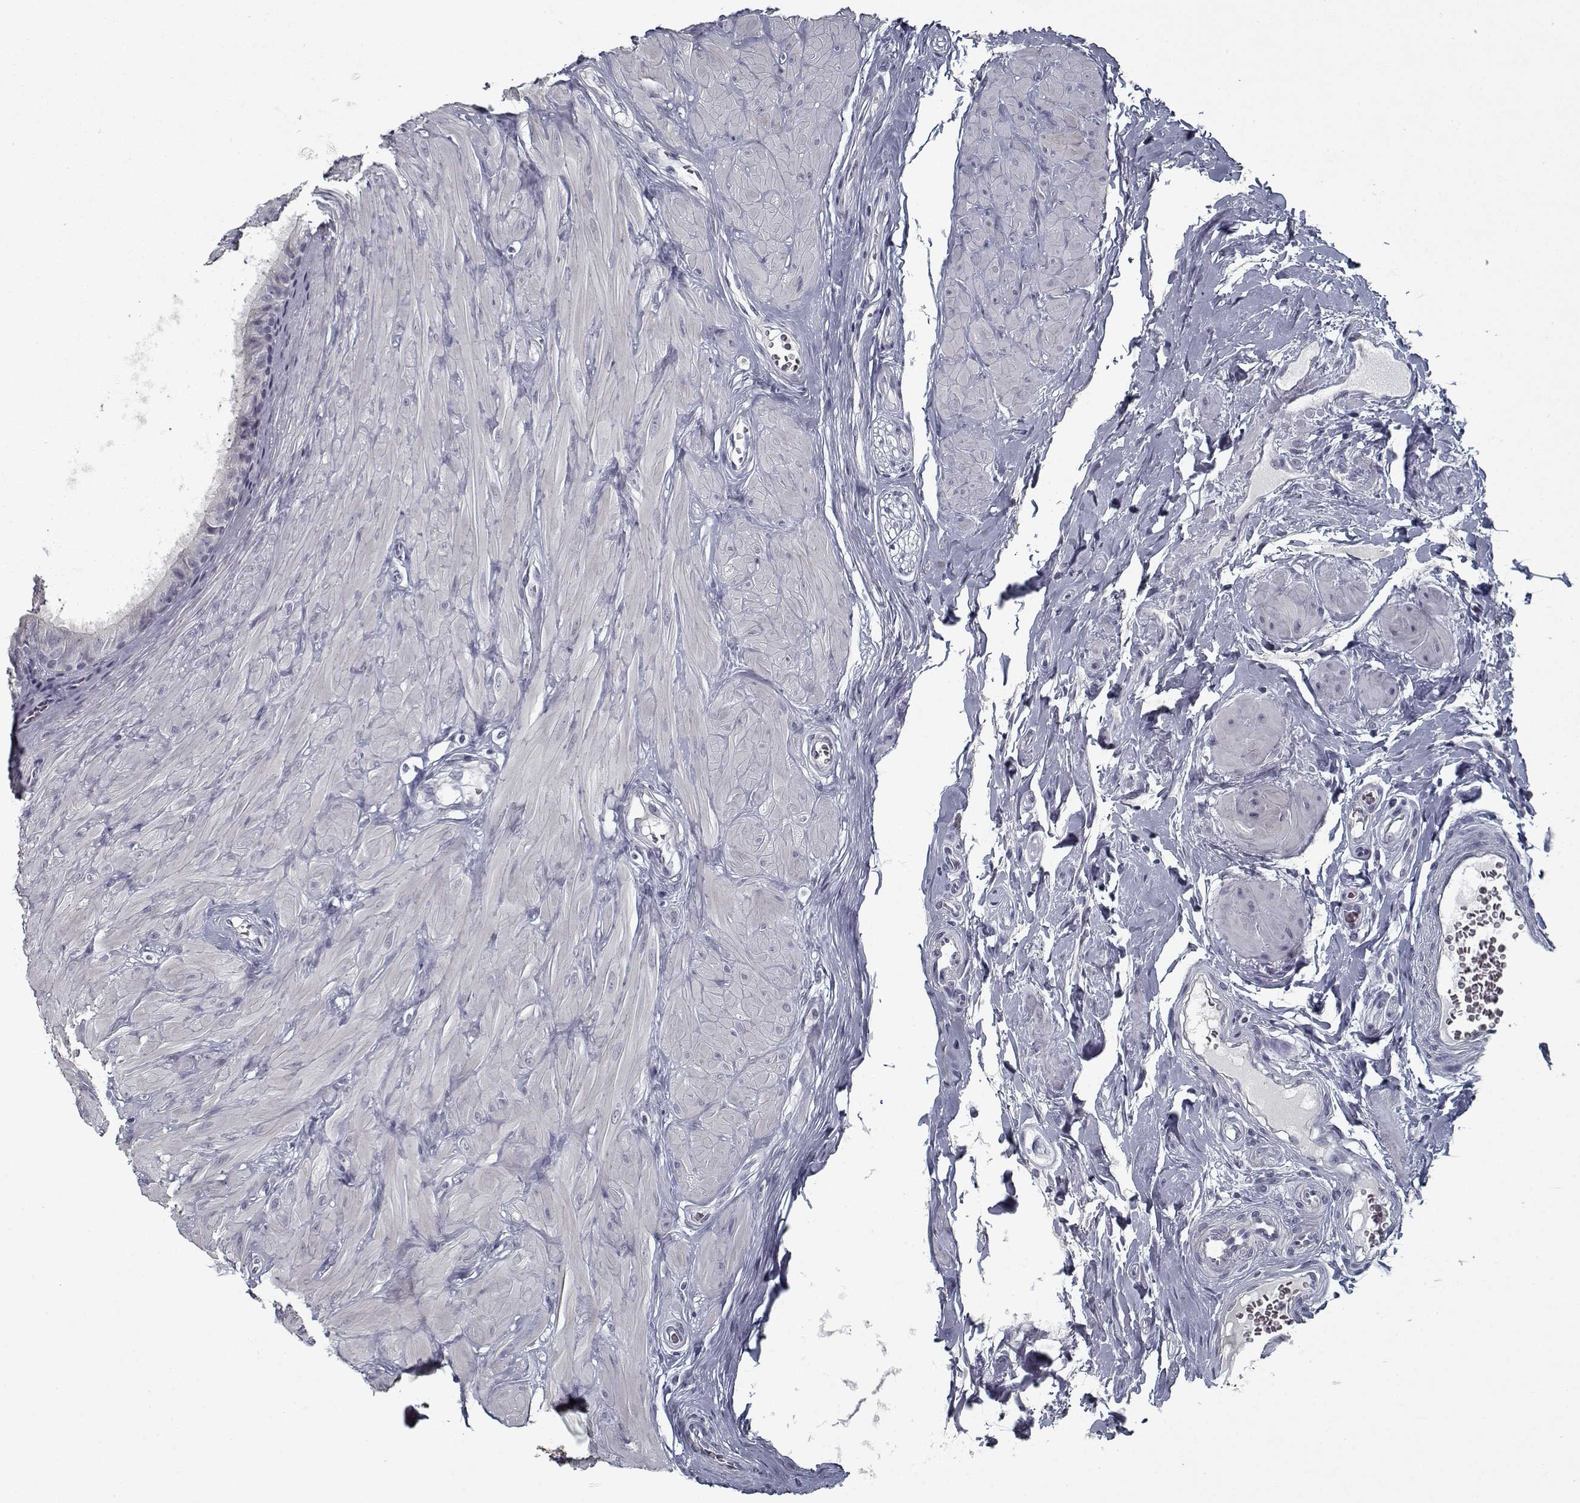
{"staining": {"intensity": "negative", "quantity": "none", "location": "none"}, "tissue": "epididymis", "cell_type": "Glandular cells", "image_type": "normal", "snomed": [{"axis": "morphology", "description": "Normal tissue, NOS"}, {"axis": "topography", "description": "Epididymis"}], "caption": "This image is of normal epididymis stained with IHC to label a protein in brown with the nuclei are counter-stained blue. There is no positivity in glandular cells. Nuclei are stained in blue.", "gene": "GAD2", "patient": {"sex": "male", "age": 37}}